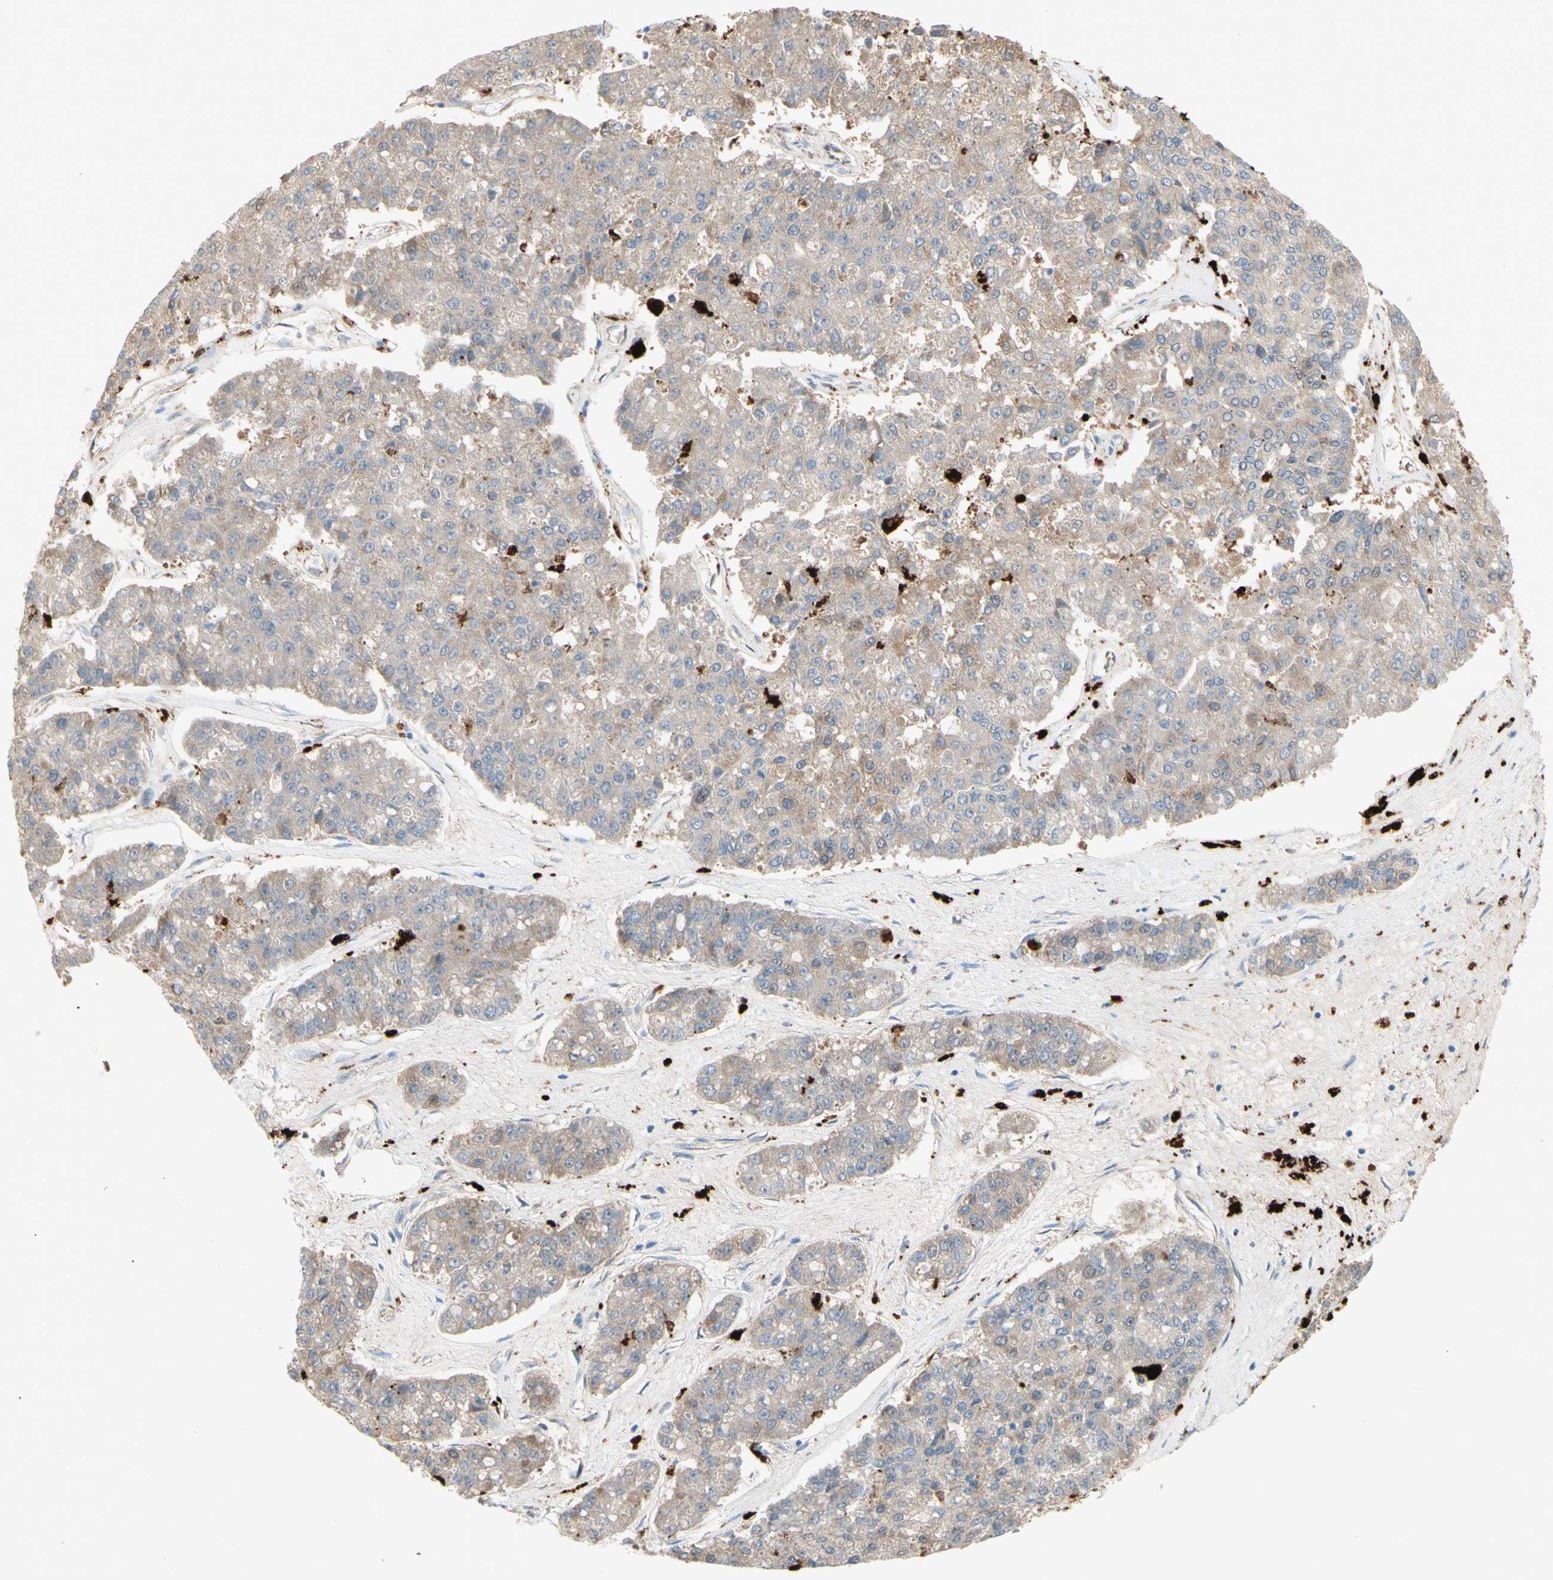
{"staining": {"intensity": "weak", "quantity": ">75%", "location": "cytoplasmic/membranous"}, "tissue": "pancreatic cancer", "cell_type": "Tumor cells", "image_type": "cancer", "snomed": [{"axis": "morphology", "description": "Adenocarcinoma, NOS"}, {"axis": "topography", "description": "Pancreas"}], "caption": "This is an image of immunohistochemistry staining of pancreatic adenocarcinoma, which shows weak expression in the cytoplasmic/membranous of tumor cells.", "gene": "URB2", "patient": {"sex": "male", "age": 50}}